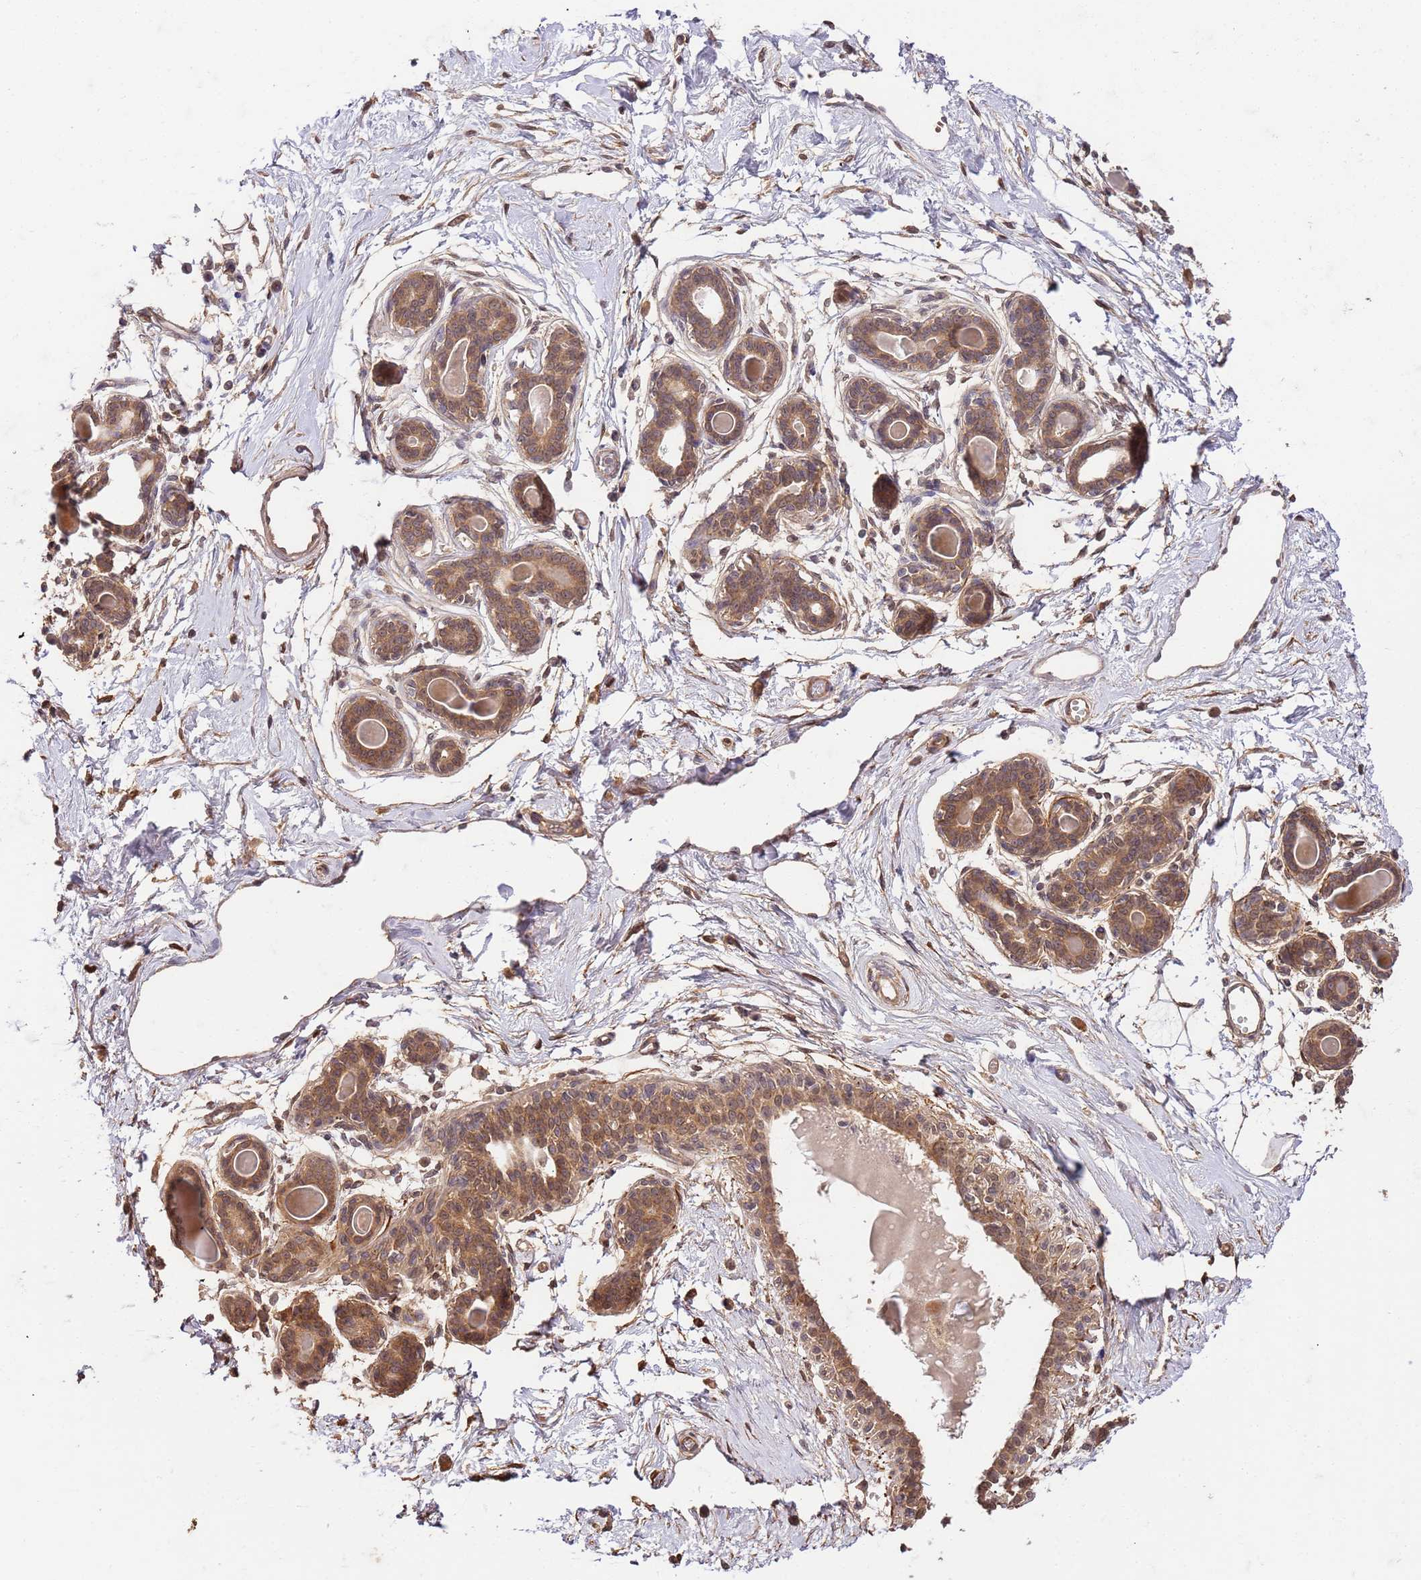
{"staining": {"intensity": "moderate", "quantity": ">75%", "location": "cytoplasmic/membranous,nuclear"}, "tissue": "breast", "cell_type": "Adipocytes", "image_type": "normal", "snomed": [{"axis": "morphology", "description": "Normal tissue, NOS"}, {"axis": "topography", "description": "Breast"}], "caption": "Adipocytes show medium levels of moderate cytoplasmic/membranous,nuclear positivity in about >75% of cells in benign human breast. (Brightfield microscopy of DAB IHC at high magnification).", "gene": "UBE3A", "patient": {"sex": "female", "age": 45}}